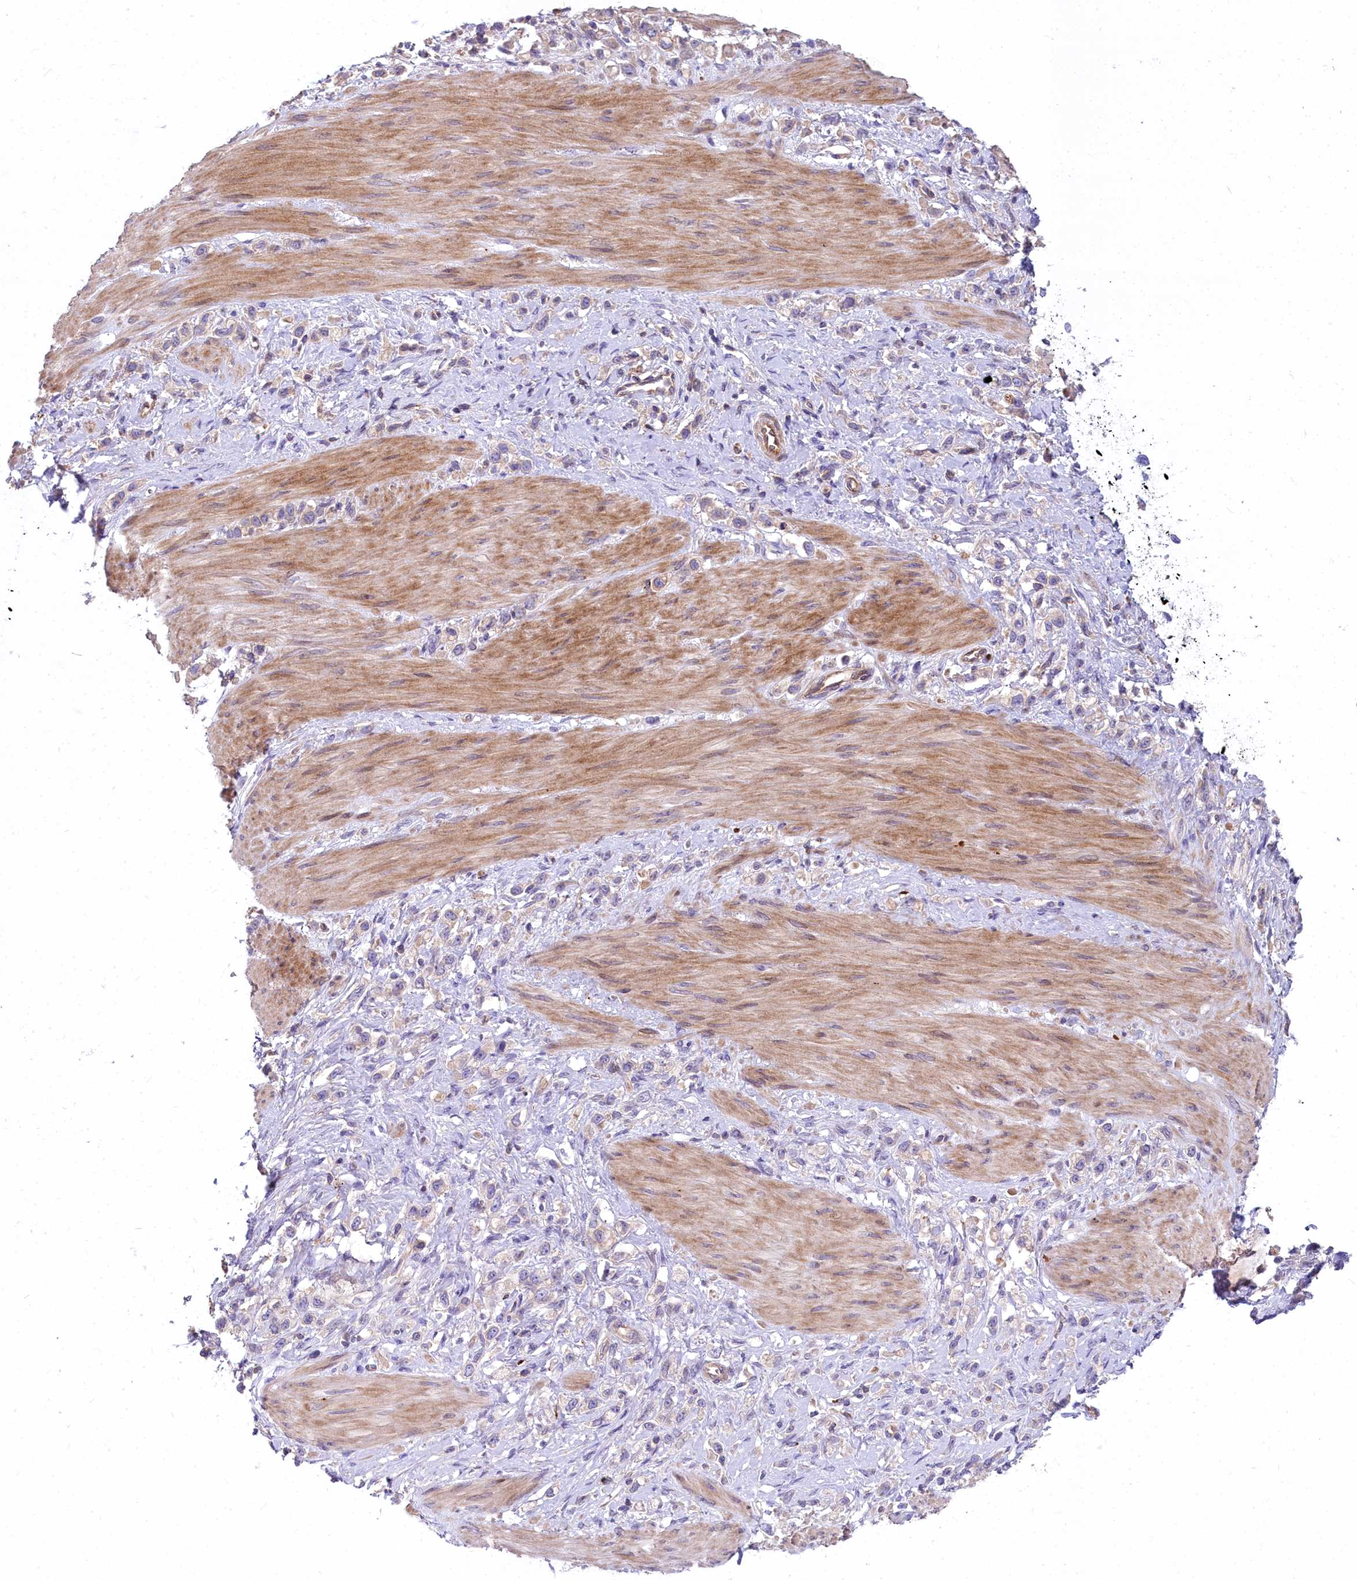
{"staining": {"intensity": "weak", "quantity": "<25%", "location": "cytoplasmic/membranous"}, "tissue": "stomach cancer", "cell_type": "Tumor cells", "image_type": "cancer", "snomed": [{"axis": "morphology", "description": "Adenocarcinoma, NOS"}, {"axis": "topography", "description": "Stomach"}], "caption": "This micrograph is of stomach cancer stained with IHC to label a protein in brown with the nuclei are counter-stained blue. There is no positivity in tumor cells.", "gene": "HLA-DOA", "patient": {"sex": "female", "age": 65}}